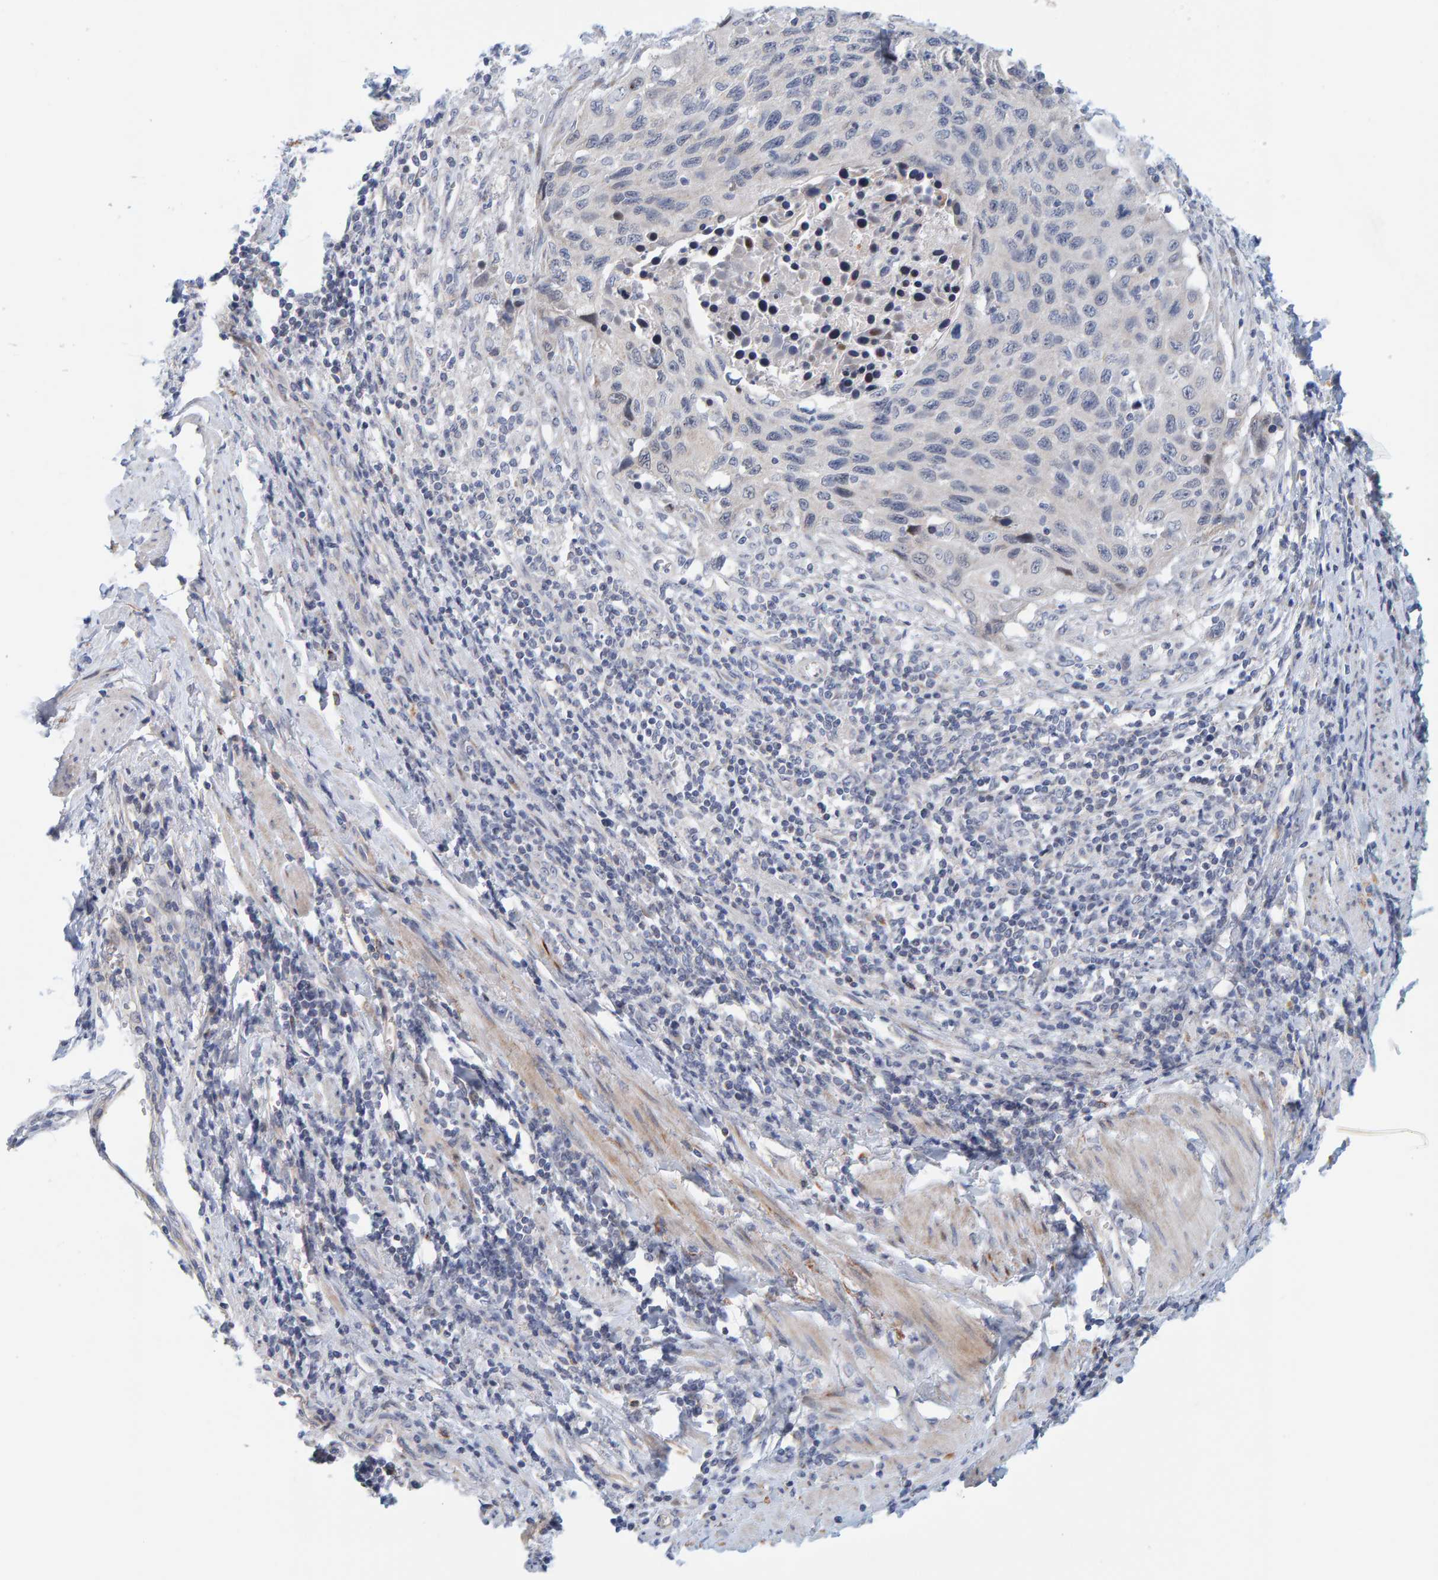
{"staining": {"intensity": "negative", "quantity": "none", "location": "none"}, "tissue": "cervical cancer", "cell_type": "Tumor cells", "image_type": "cancer", "snomed": [{"axis": "morphology", "description": "Squamous cell carcinoma, NOS"}, {"axis": "topography", "description": "Cervix"}], "caption": "DAB (3,3'-diaminobenzidine) immunohistochemical staining of human cervical cancer (squamous cell carcinoma) displays no significant expression in tumor cells.", "gene": "ZC3H3", "patient": {"sex": "female", "age": 53}}